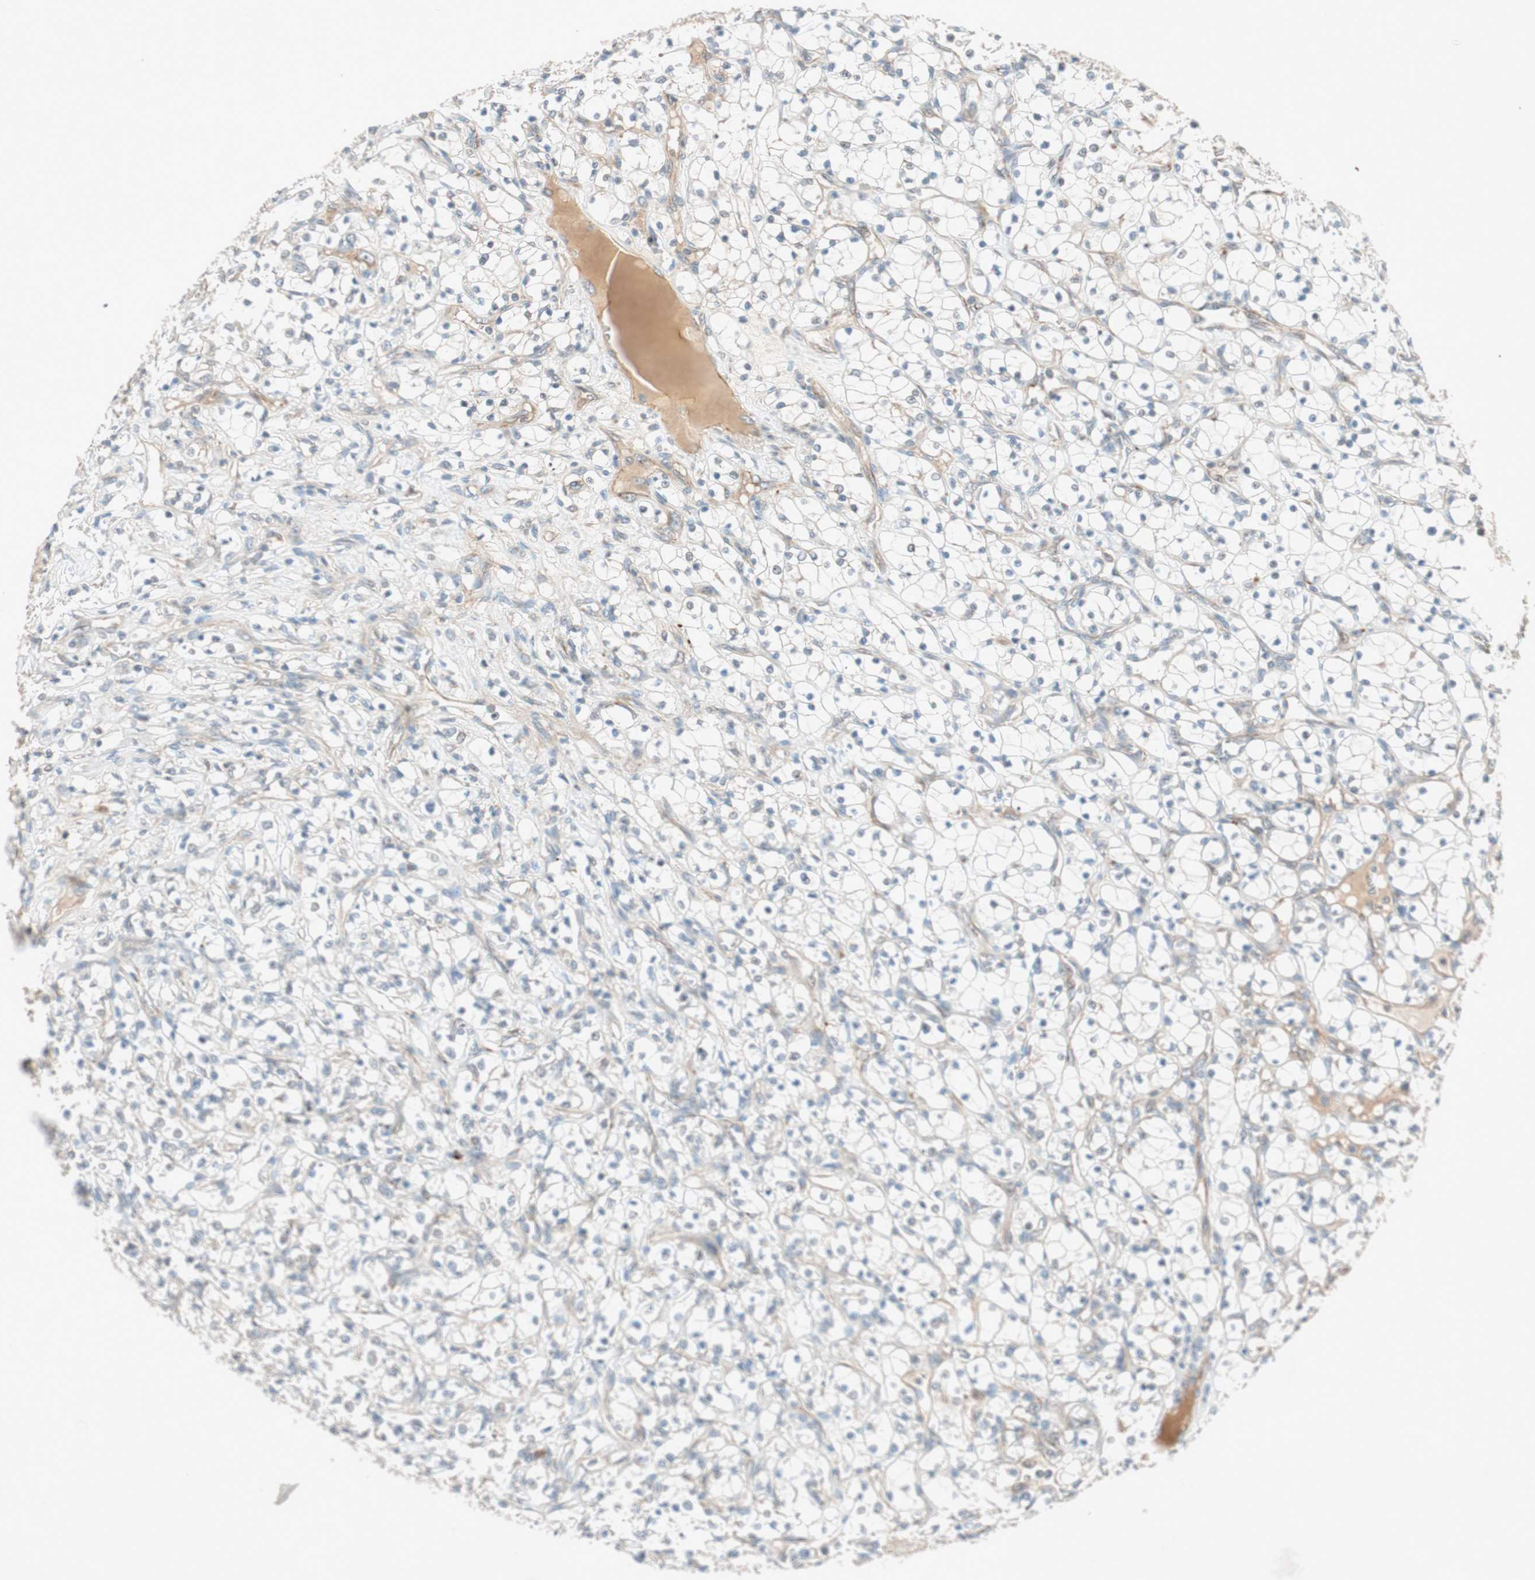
{"staining": {"intensity": "negative", "quantity": "none", "location": "none"}, "tissue": "renal cancer", "cell_type": "Tumor cells", "image_type": "cancer", "snomed": [{"axis": "morphology", "description": "Adenocarcinoma, NOS"}, {"axis": "topography", "description": "Kidney"}], "caption": "An immunohistochemistry (IHC) photomicrograph of adenocarcinoma (renal) is shown. There is no staining in tumor cells of adenocarcinoma (renal).", "gene": "EPHA6", "patient": {"sex": "female", "age": 69}}